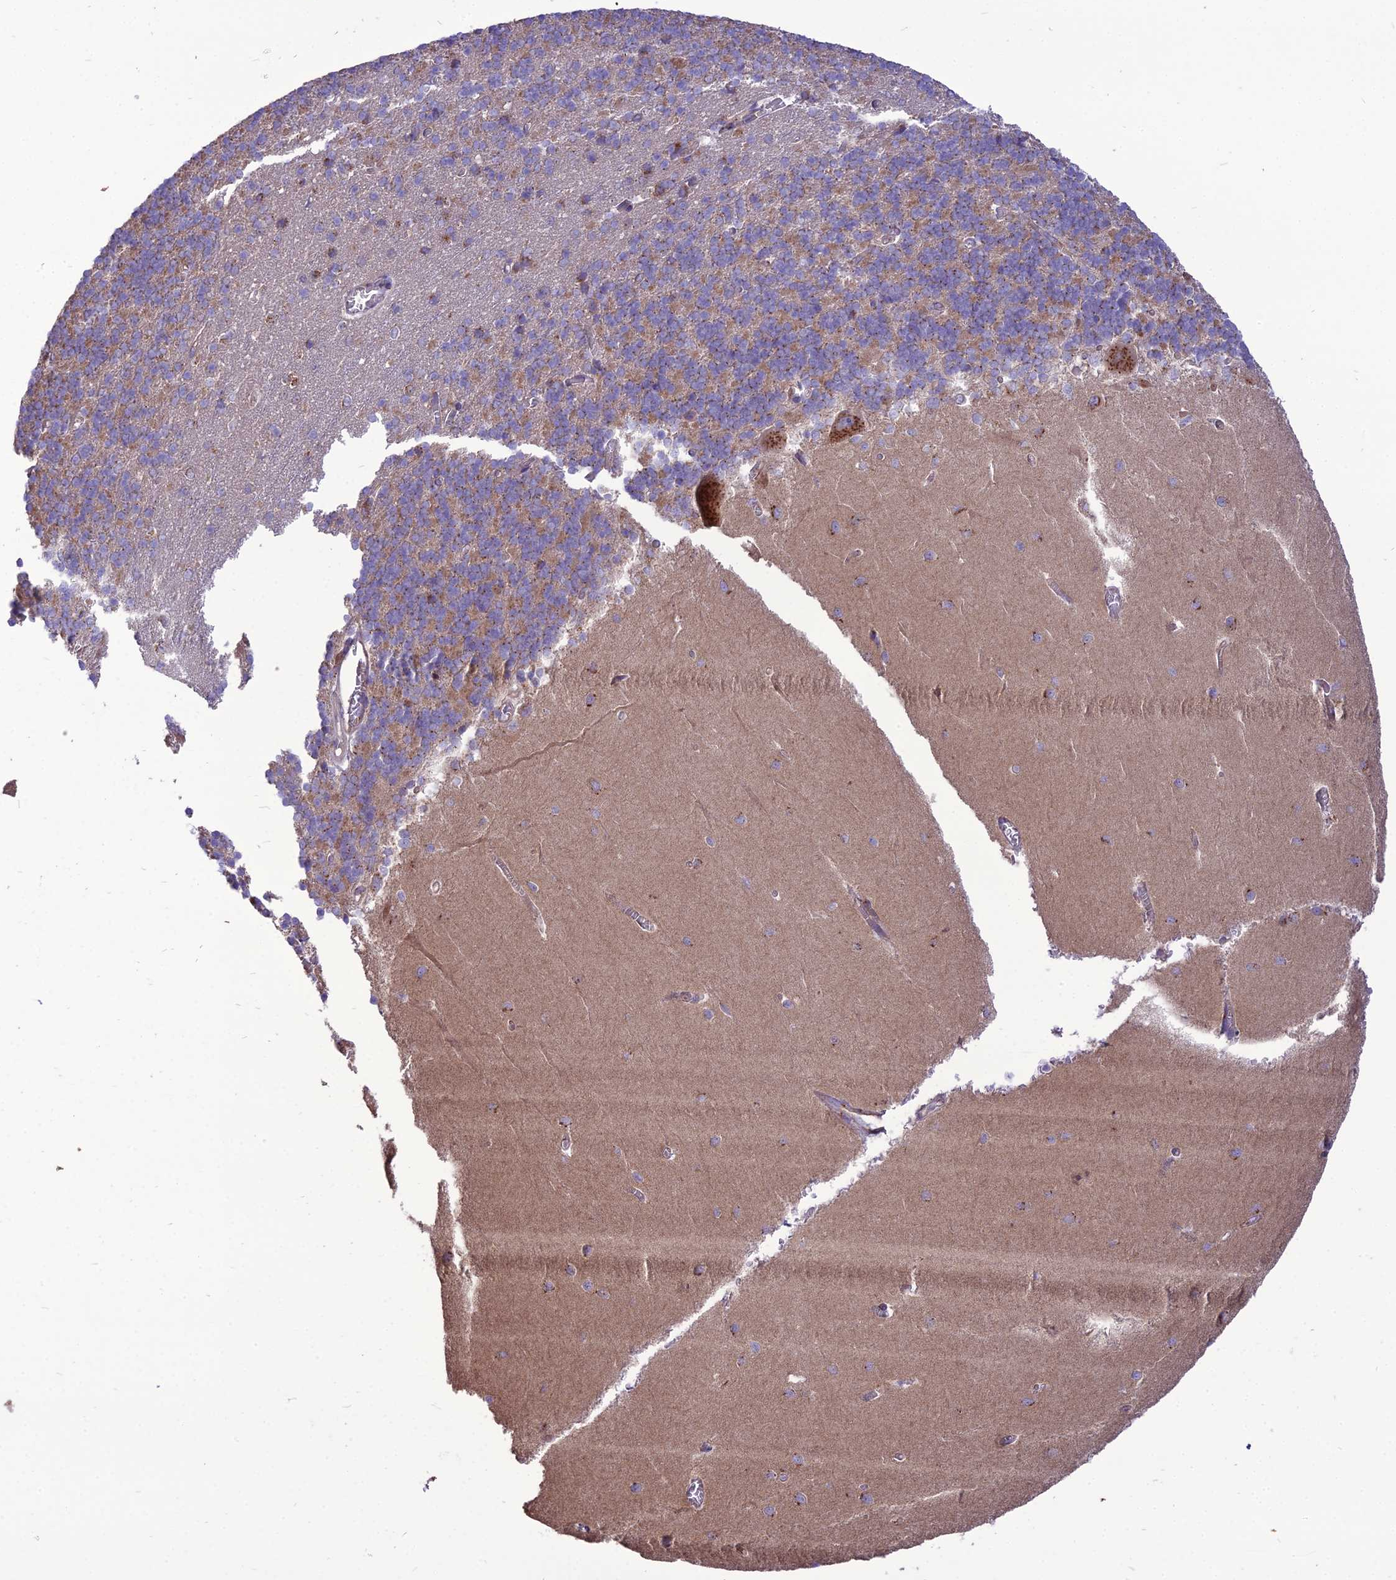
{"staining": {"intensity": "moderate", "quantity": "25%-75%", "location": "cytoplasmic/membranous"}, "tissue": "cerebellum", "cell_type": "Cells in granular layer", "image_type": "normal", "snomed": [{"axis": "morphology", "description": "Normal tissue, NOS"}, {"axis": "topography", "description": "Cerebellum"}], "caption": "This micrograph displays immunohistochemistry staining of normal cerebellum, with medium moderate cytoplasmic/membranous positivity in approximately 25%-75% of cells in granular layer.", "gene": "SPRYD7", "patient": {"sex": "male", "age": 37}}